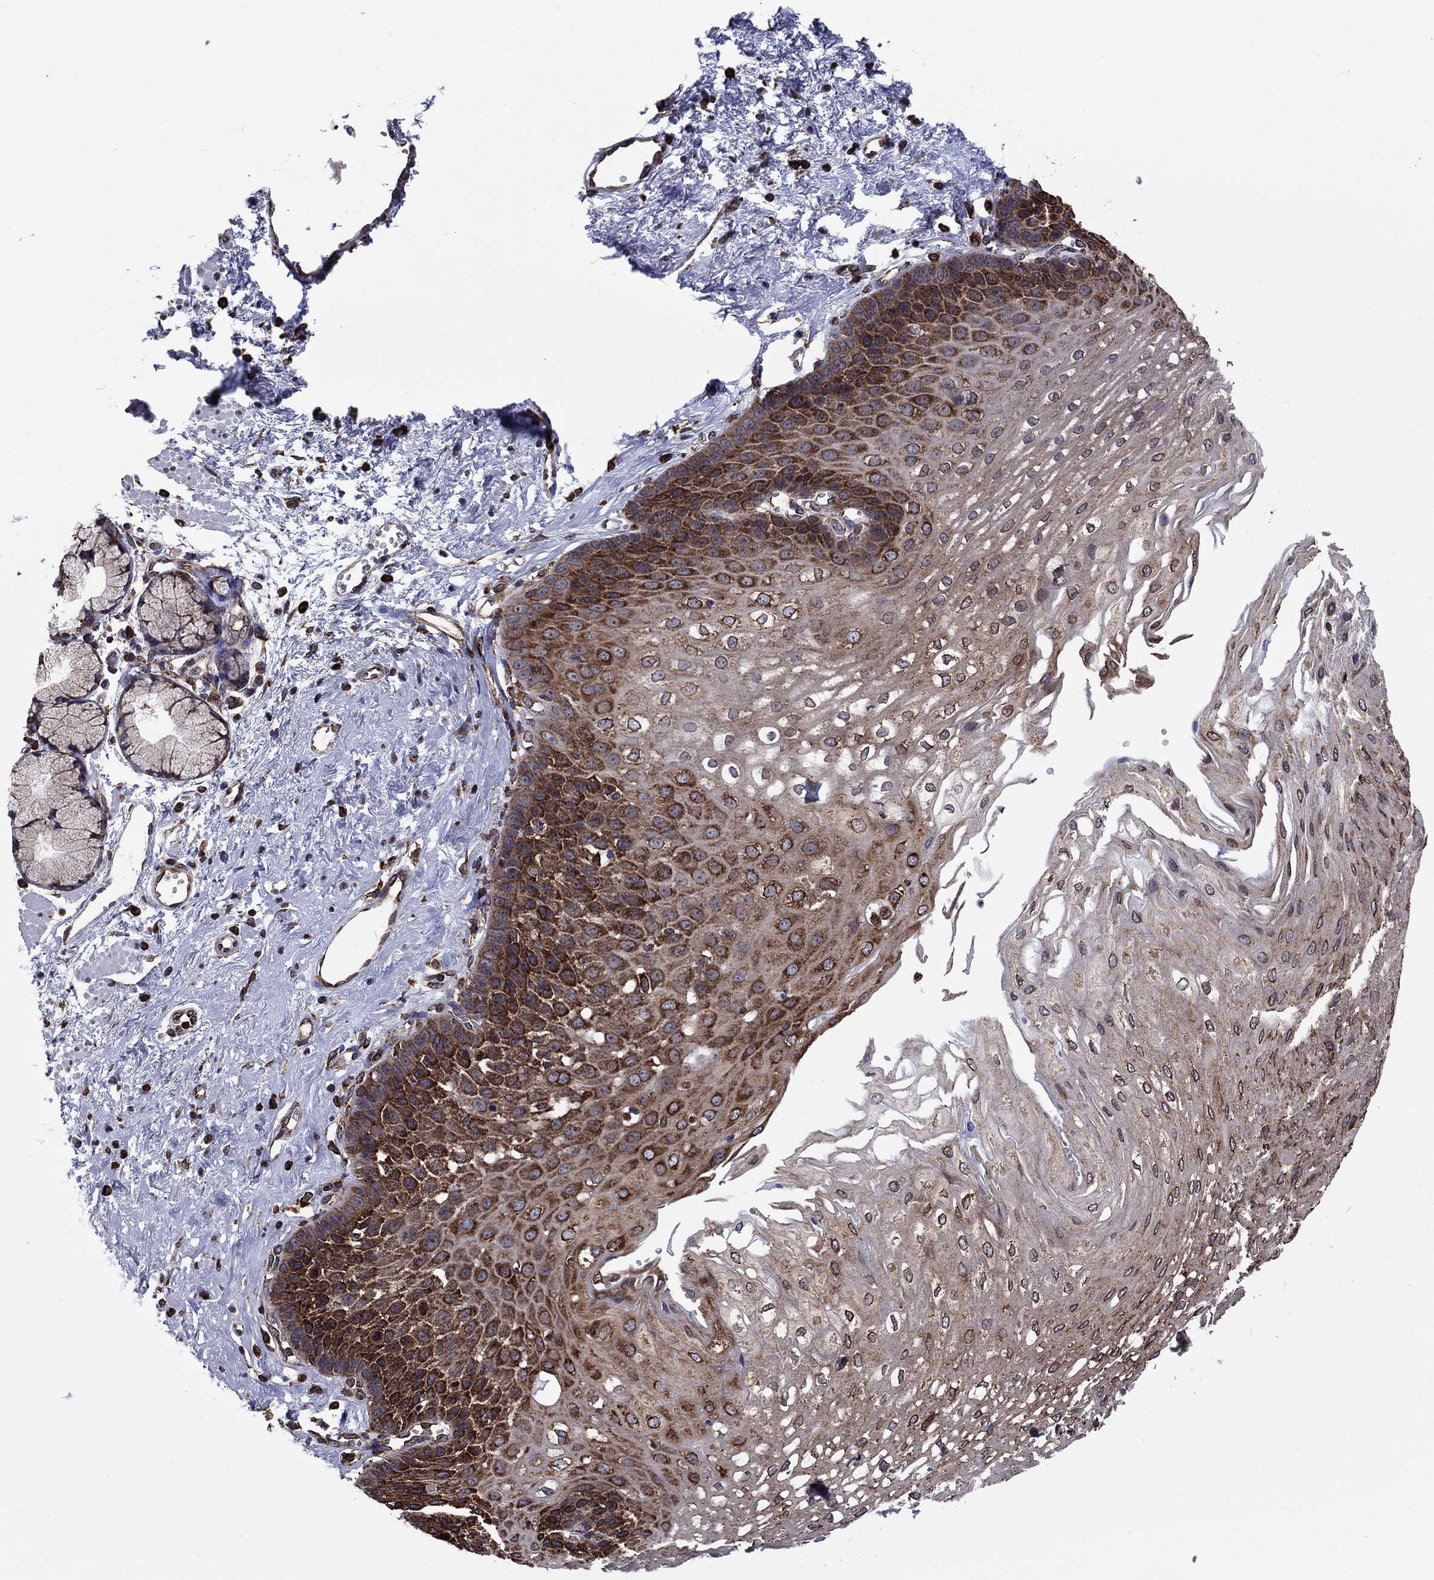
{"staining": {"intensity": "strong", "quantity": "25%-75%", "location": "cytoplasmic/membranous"}, "tissue": "esophagus", "cell_type": "Squamous epithelial cells", "image_type": "normal", "snomed": [{"axis": "morphology", "description": "Normal tissue, NOS"}, {"axis": "topography", "description": "Esophagus"}], "caption": "Protein positivity by immunohistochemistry reveals strong cytoplasmic/membranous positivity in about 25%-75% of squamous epithelial cells in benign esophagus. Using DAB (brown) and hematoxylin (blue) stains, captured at high magnification using brightfield microscopy.", "gene": "YBX1", "patient": {"sex": "female", "age": 62}}